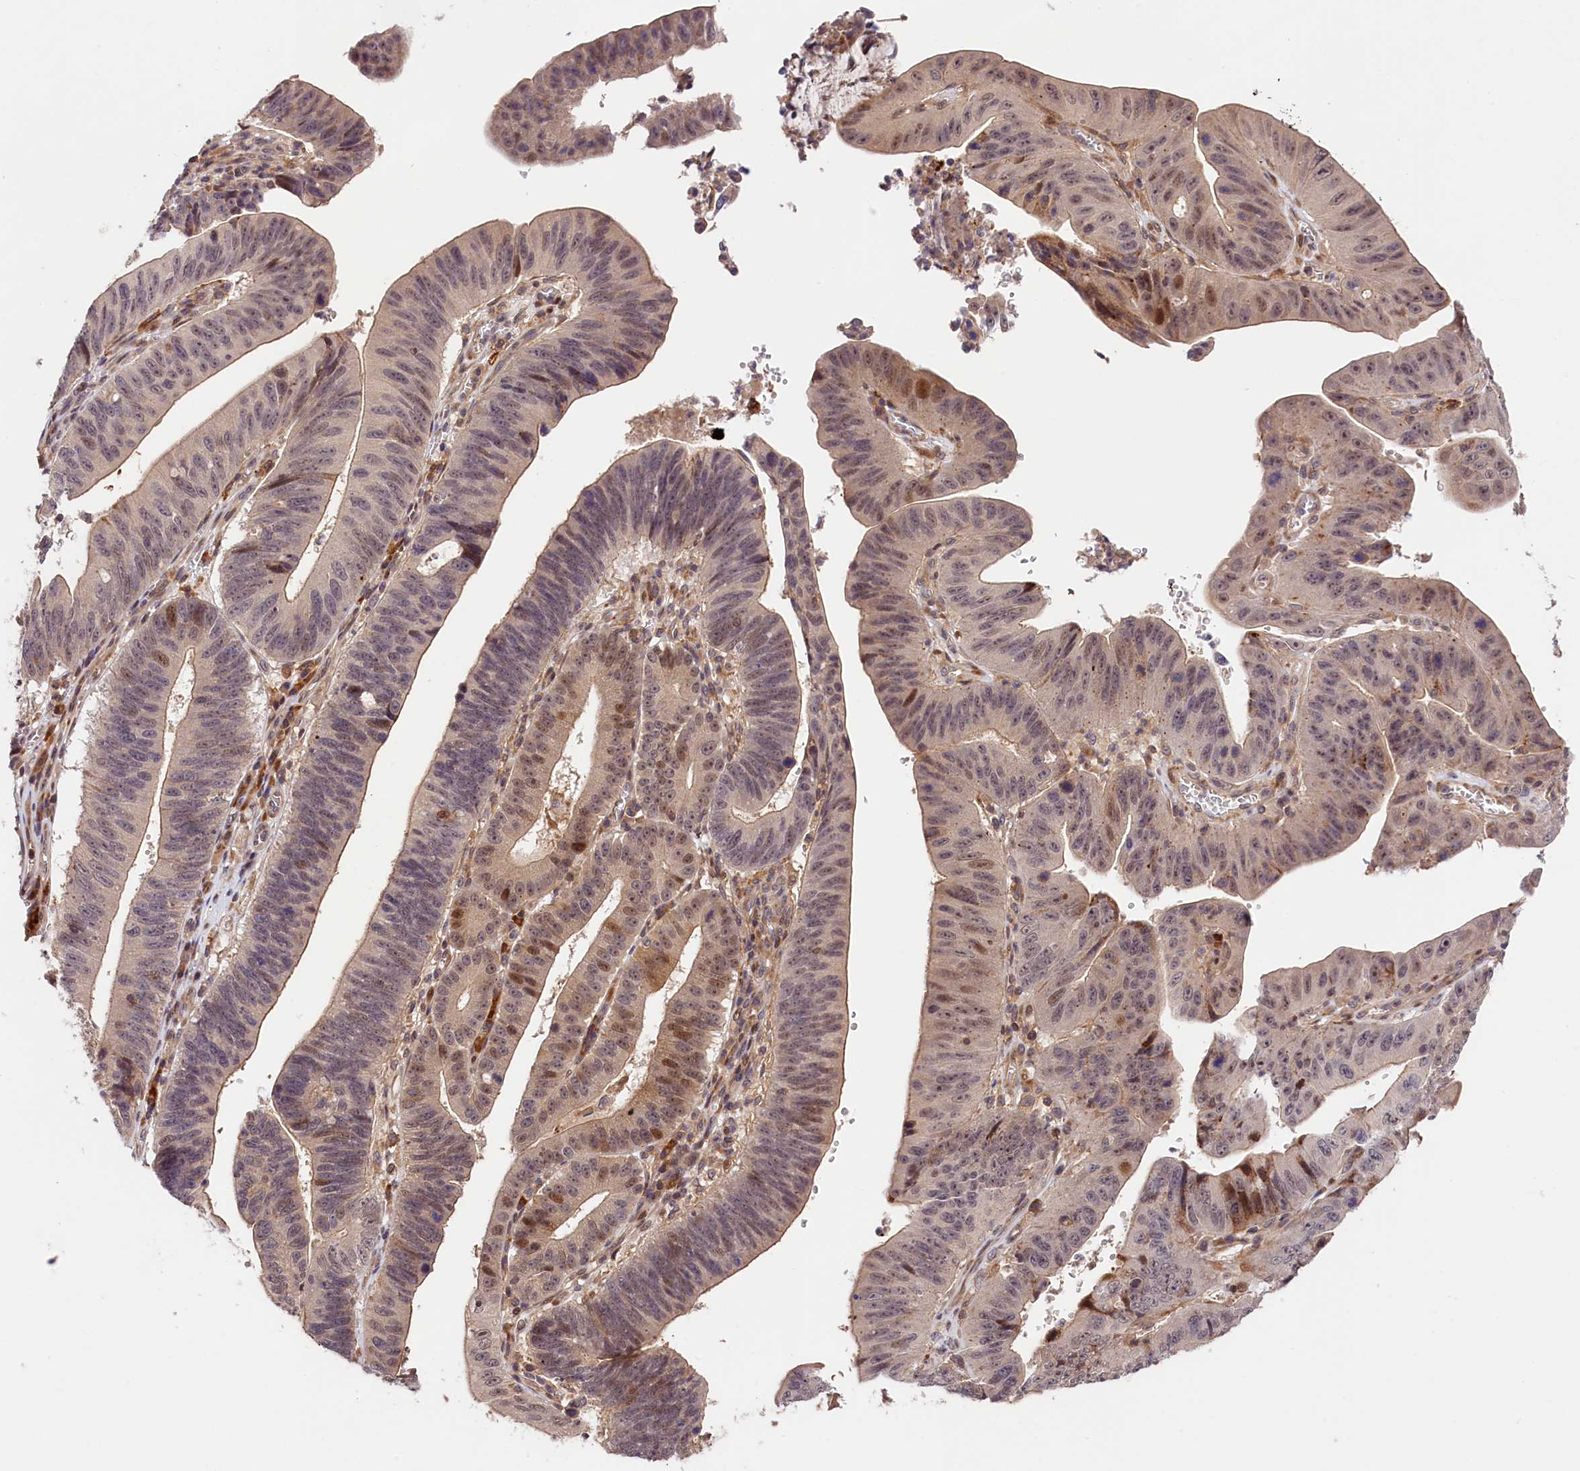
{"staining": {"intensity": "moderate", "quantity": "25%-75%", "location": "nuclear"}, "tissue": "stomach cancer", "cell_type": "Tumor cells", "image_type": "cancer", "snomed": [{"axis": "morphology", "description": "Adenocarcinoma, NOS"}, {"axis": "topography", "description": "Stomach"}], "caption": "Brown immunohistochemical staining in human adenocarcinoma (stomach) reveals moderate nuclear positivity in approximately 25%-75% of tumor cells. The staining was performed using DAB, with brown indicating positive protein expression. Nuclei are stained blue with hematoxylin.", "gene": "CACNA1H", "patient": {"sex": "male", "age": 59}}